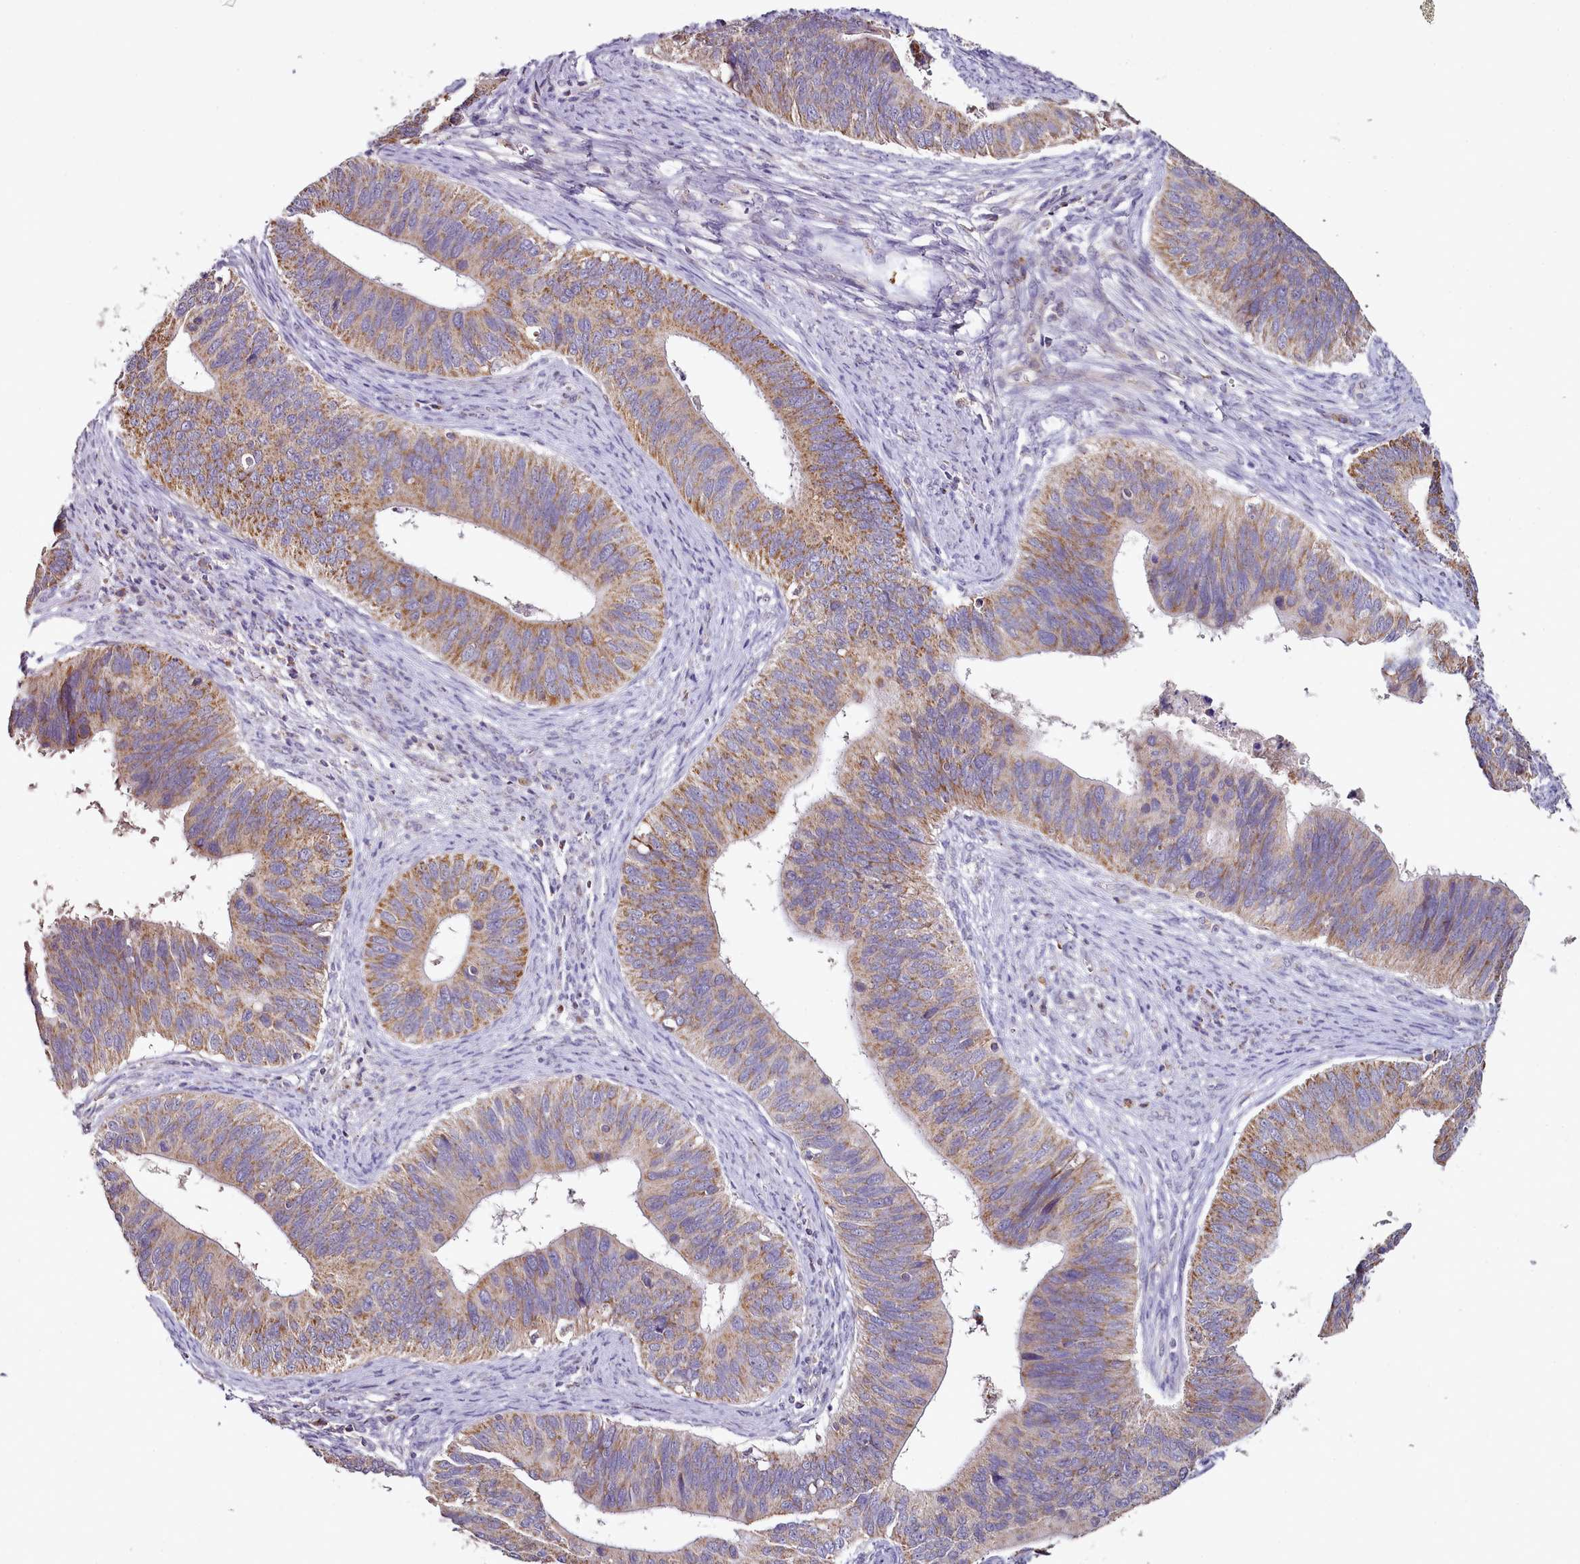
{"staining": {"intensity": "moderate", "quantity": "25%-75%", "location": "cytoplasmic/membranous"}, "tissue": "cervical cancer", "cell_type": "Tumor cells", "image_type": "cancer", "snomed": [{"axis": "morphology", "description": "Adenocarcinoma, NOS"}, {"axis": "topography", "description": "Cervix"}], "caption": "Cervical cancer stained with IHC reveals moderate cytoplasmic/membranous positivity in approximately 25%-75% of tumor cells.", "gene": "ACSS1", "patient": {"sex": "female", "age": 42}}